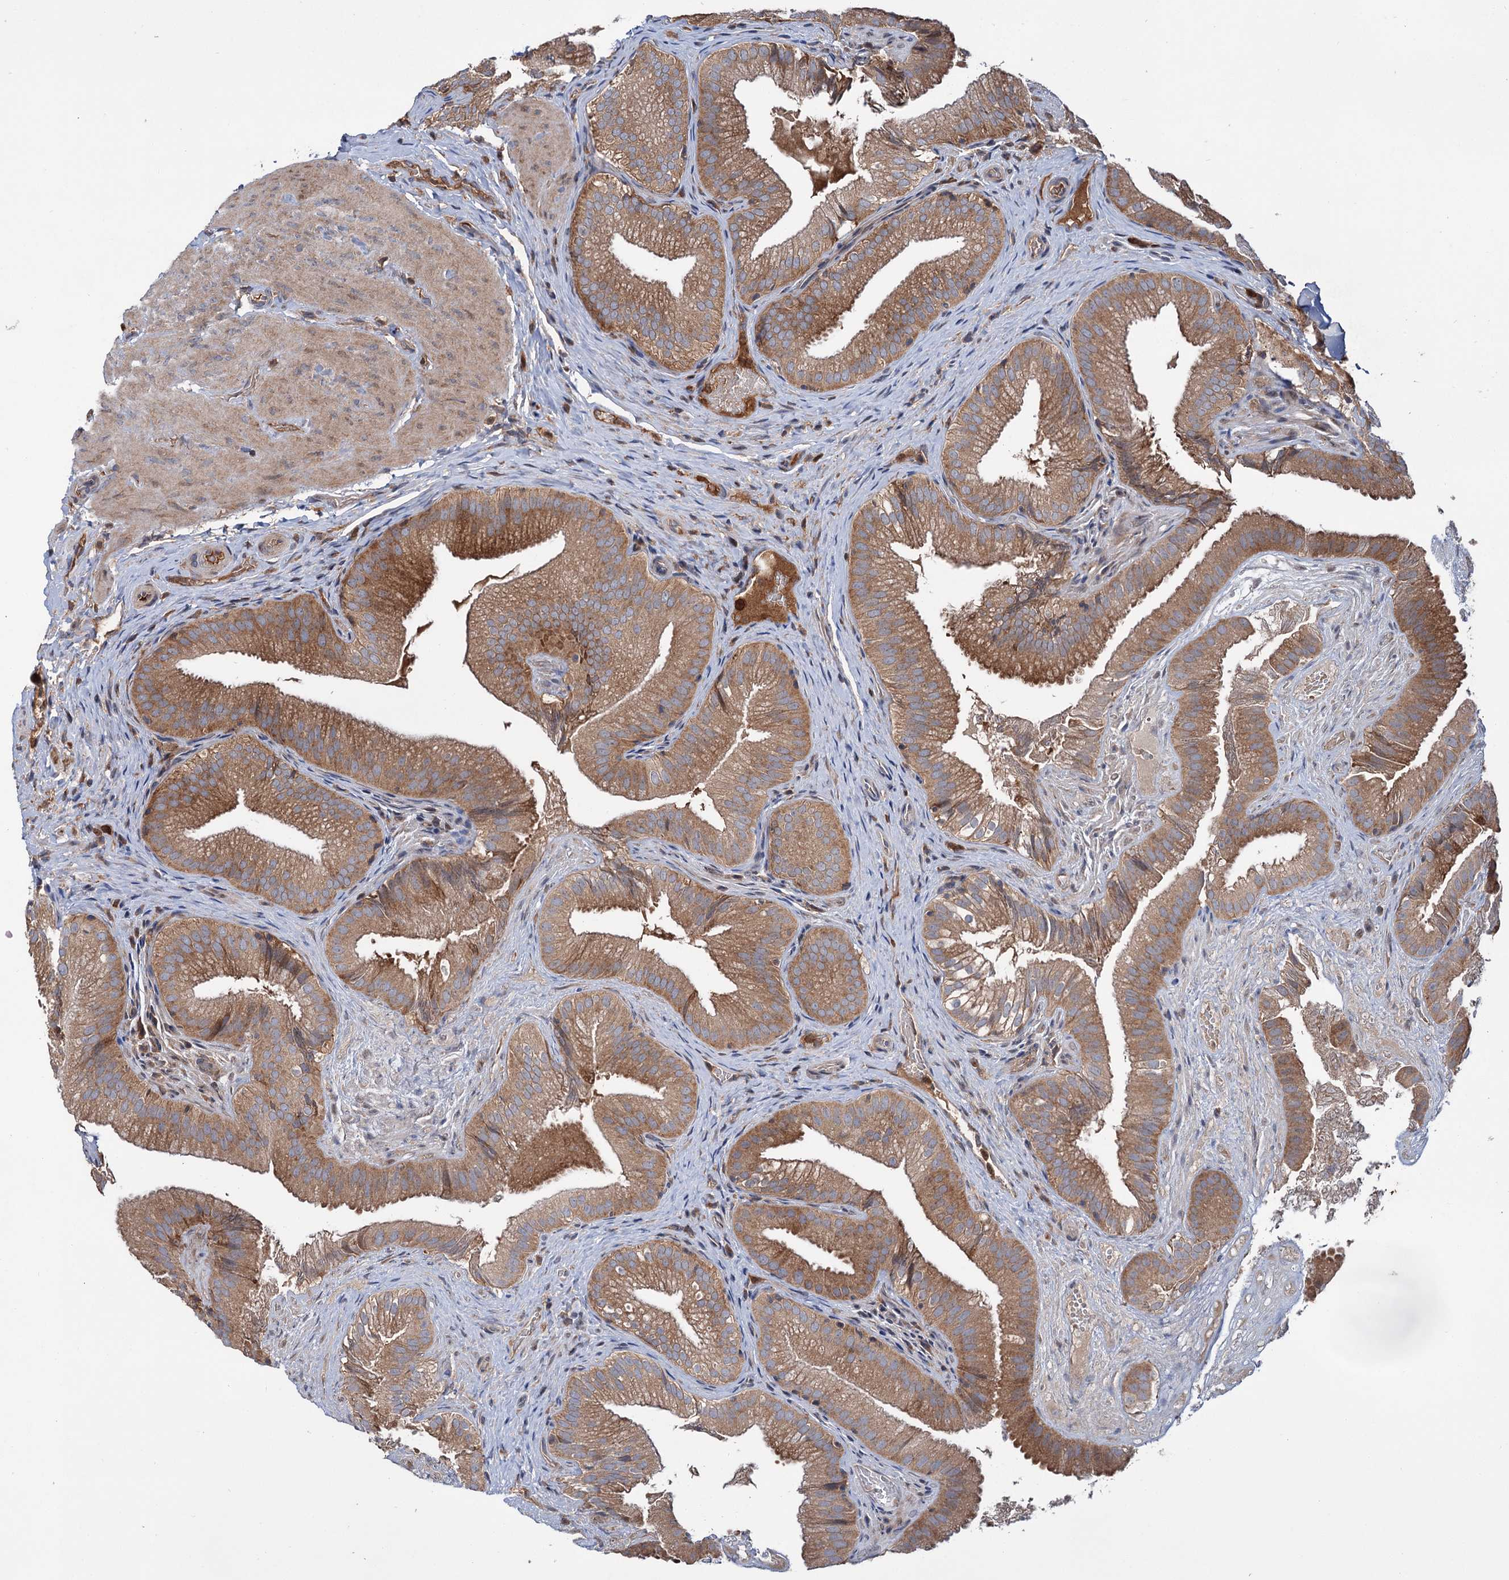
{"staining": {"intensity": "moderate", "quantity": ">75%", "location": "cytoplasmic/membranous"}, "tissue": "gallbladder", "cell_type": "Glandular cells", "image_type": "normal", "snomed": [{"axis": "morphology", "description": "Normal tissue, NOS"}, {"axis": "topography", "description": "Gallbladder"}], "caption": "A brown stain shows moderate cytoplasmic/membranous staining of a protein in glandular cells of unremarkable gallbladder. (Stains: DAB (3,3'-diaminobenzidine) in brown, nuclei in blue, Microscopy: brightfield microscopy at high magnification).", "gene": "PTPN3", "patient": {"sex": "female", "age": 30}}